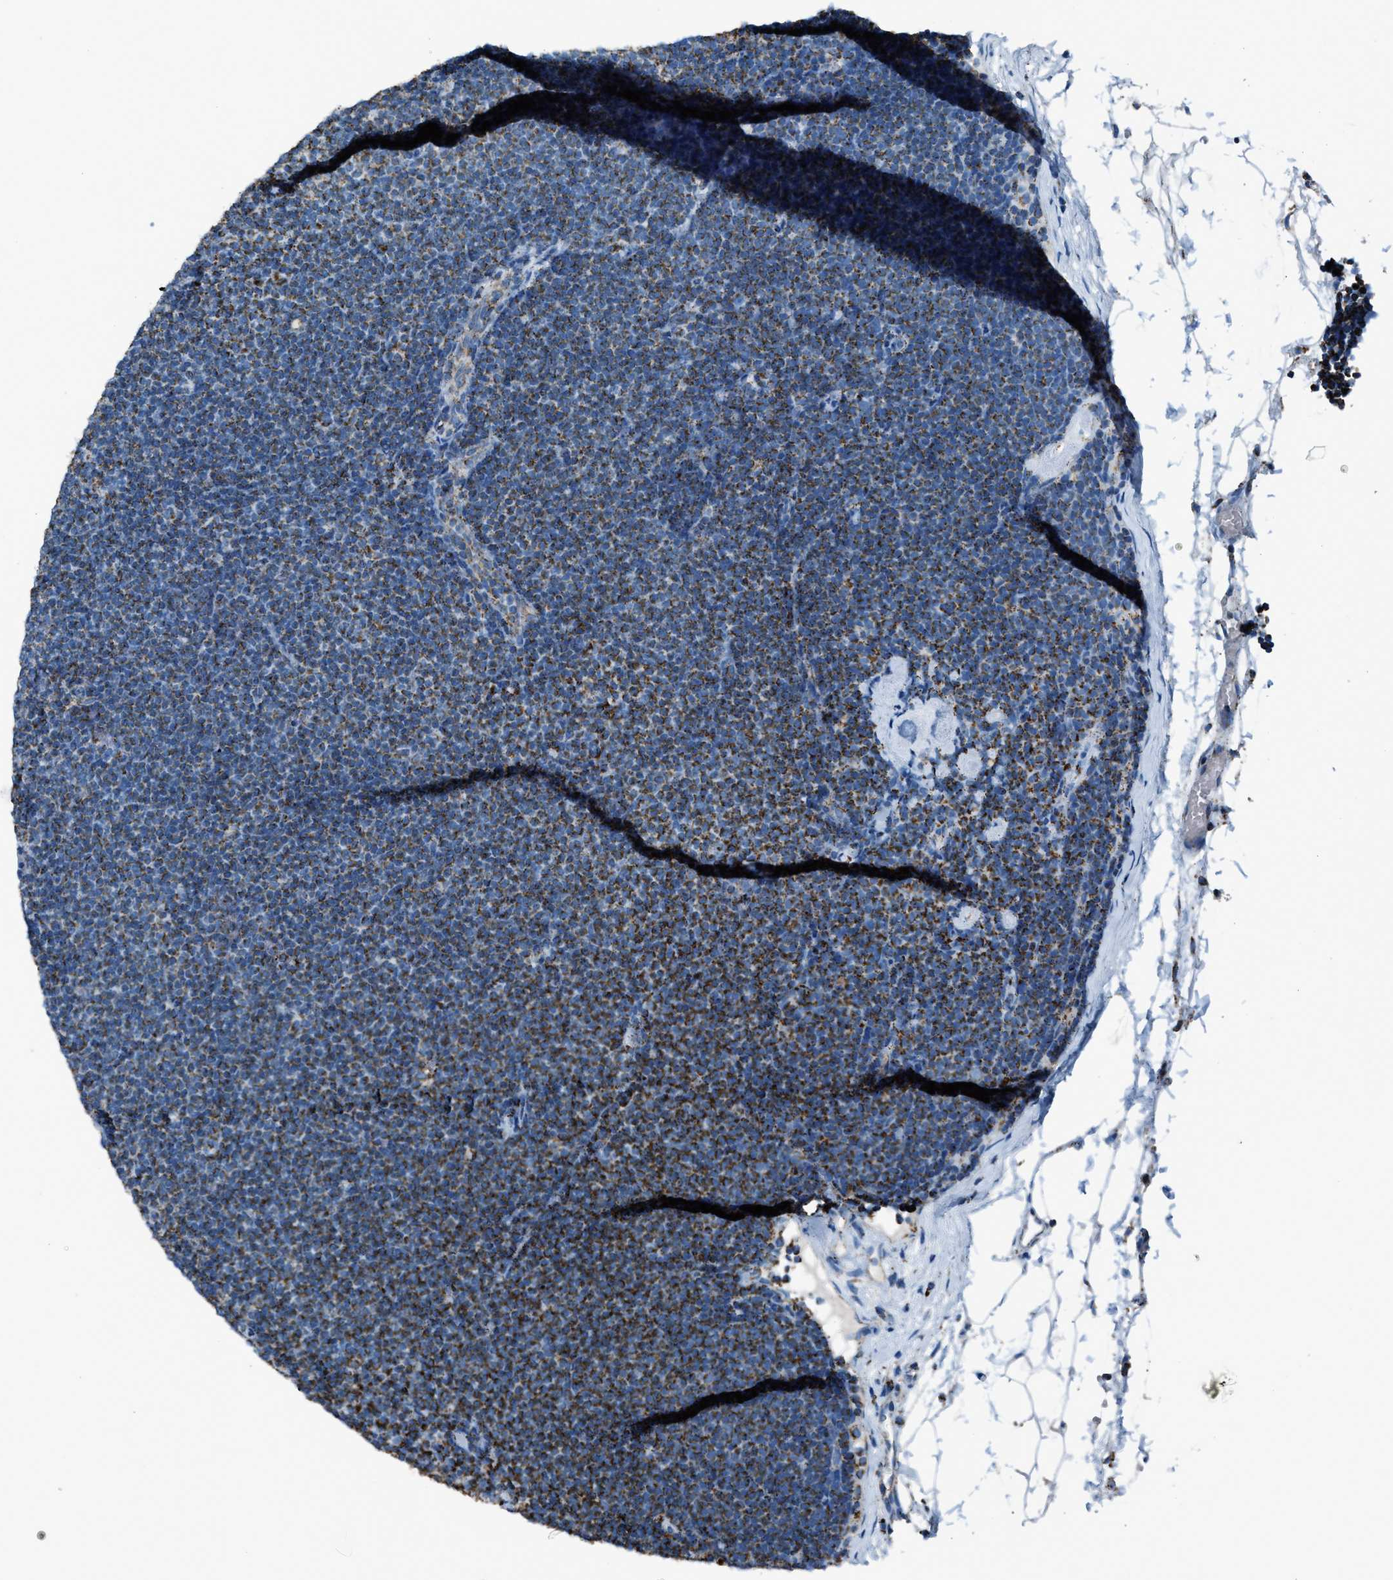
{"staining": {"intensity": "moderate", "quantity": ">75%", "location": "cytoplasmic/membranous"}, "tissue": "lymphoma", "cell_type": "Tumor cells", "image_type": "cancer", "snomed": [{"axis": "morphology", "description": "Malignant lymphoma, non-Hodgkin's type, Low grade"}, {"axis": "topography", "description": "Lymph node"}], "caption": "An IHC image of tumor tissue is shown. Protein staining in brown highlights moderate cytoplasmic/membranous positivity in low-grade malignant lymphoma, non-Hodgkin's type within tumor cells.", "gene": "MDH2", "patient": {"sex": "female", "age": 53}}